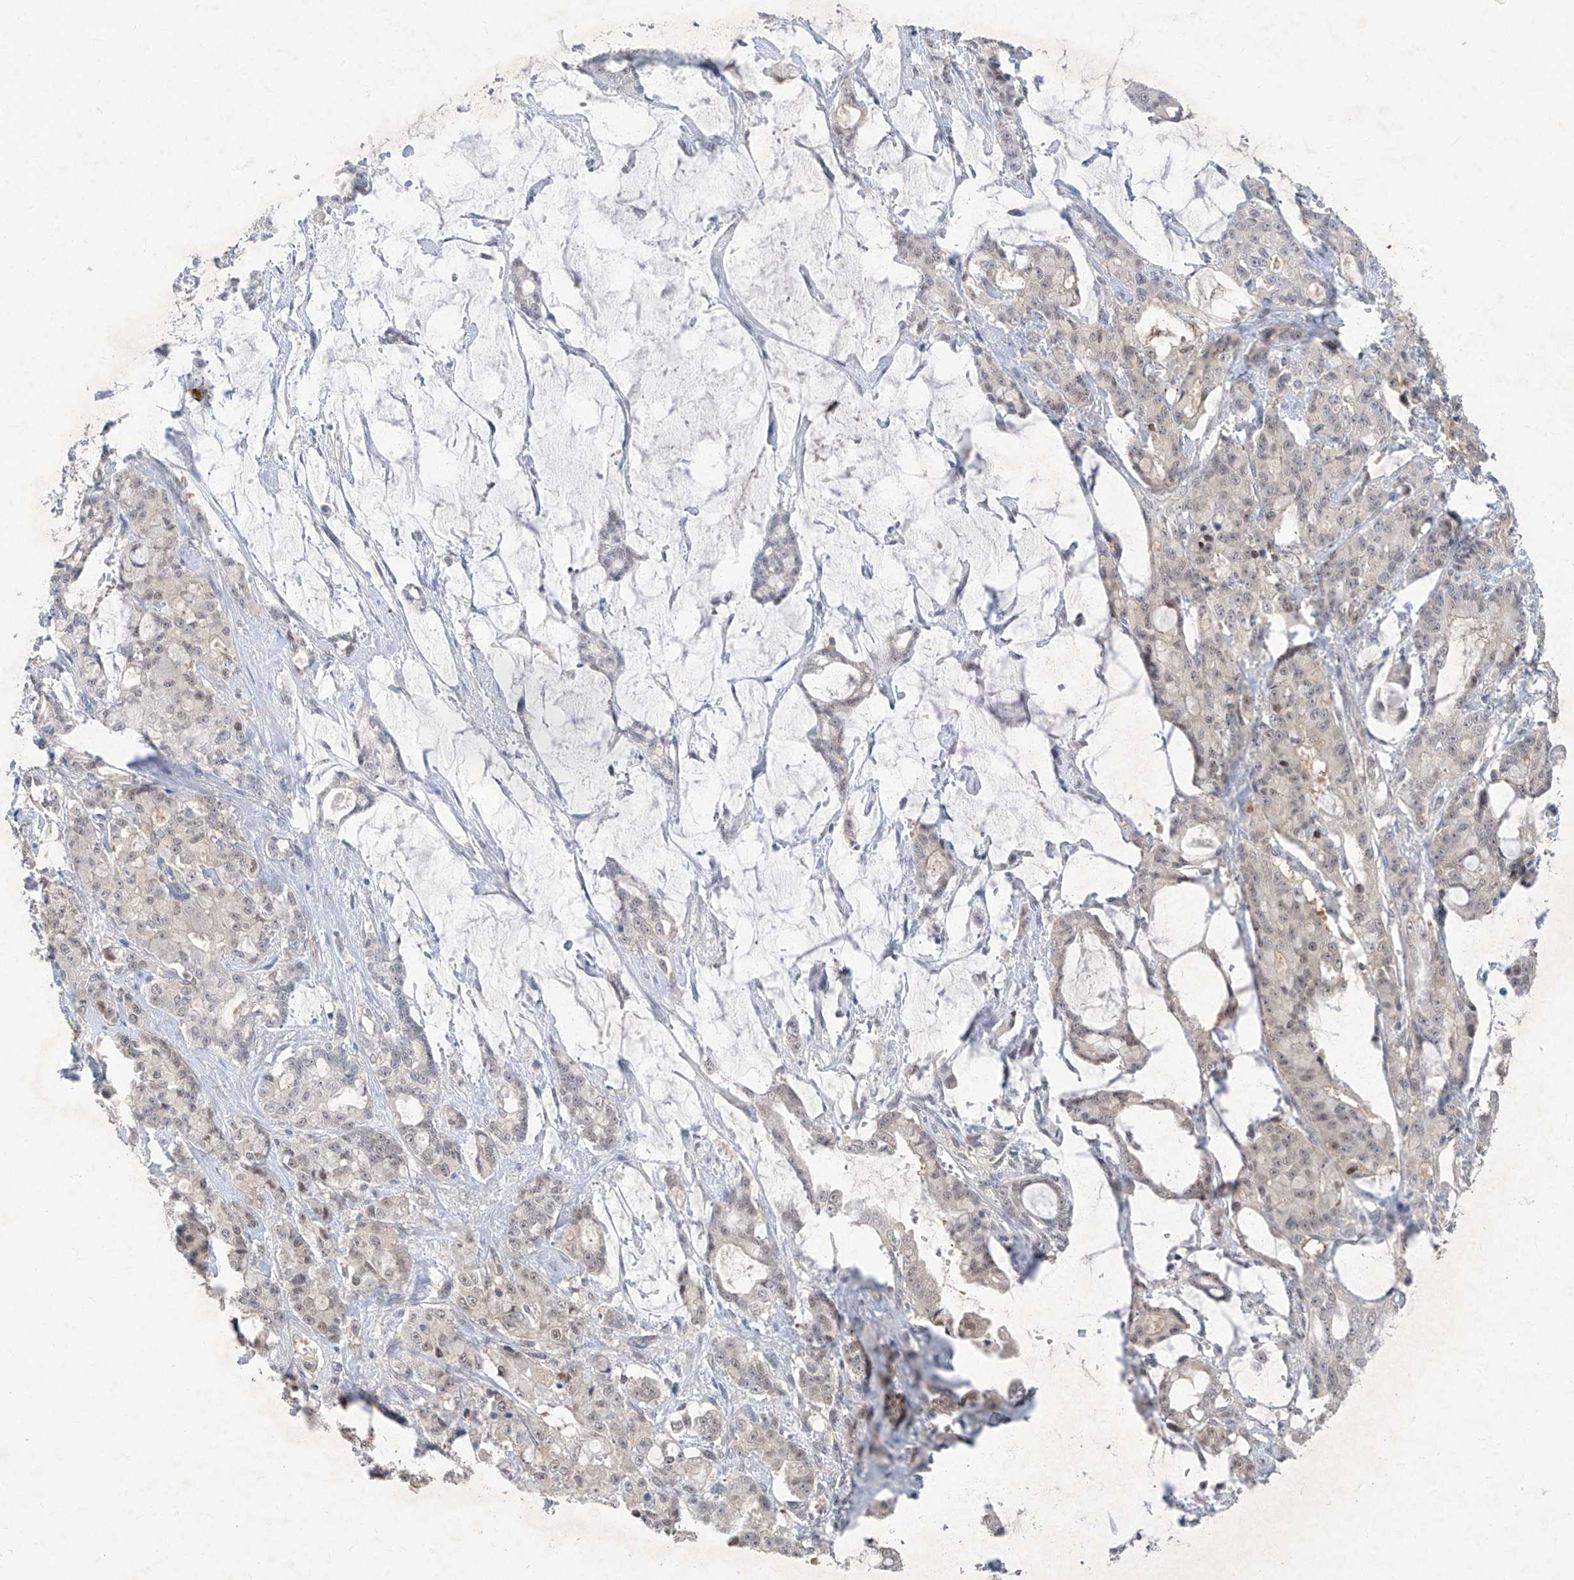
{"staining": {"intensity": "negative", "quantity": "none", "location": "none"}, "tissue": "pancreatic cancer", "cell_type": "Tumor cells", "image_type": "cancer", "snomed": [{"axis": "morphology", "description": "Adenocarcinoma, NOS"}, {"axis": "topography", "description": "Pancreas"}], "caption": "DAB immunohistochemical staining of human pancreatic adenocarcinoma demonstrates no significant staining in tumor cells.", "gene": "ZNF358", "patient": {"sex": "female", "age": 73}}